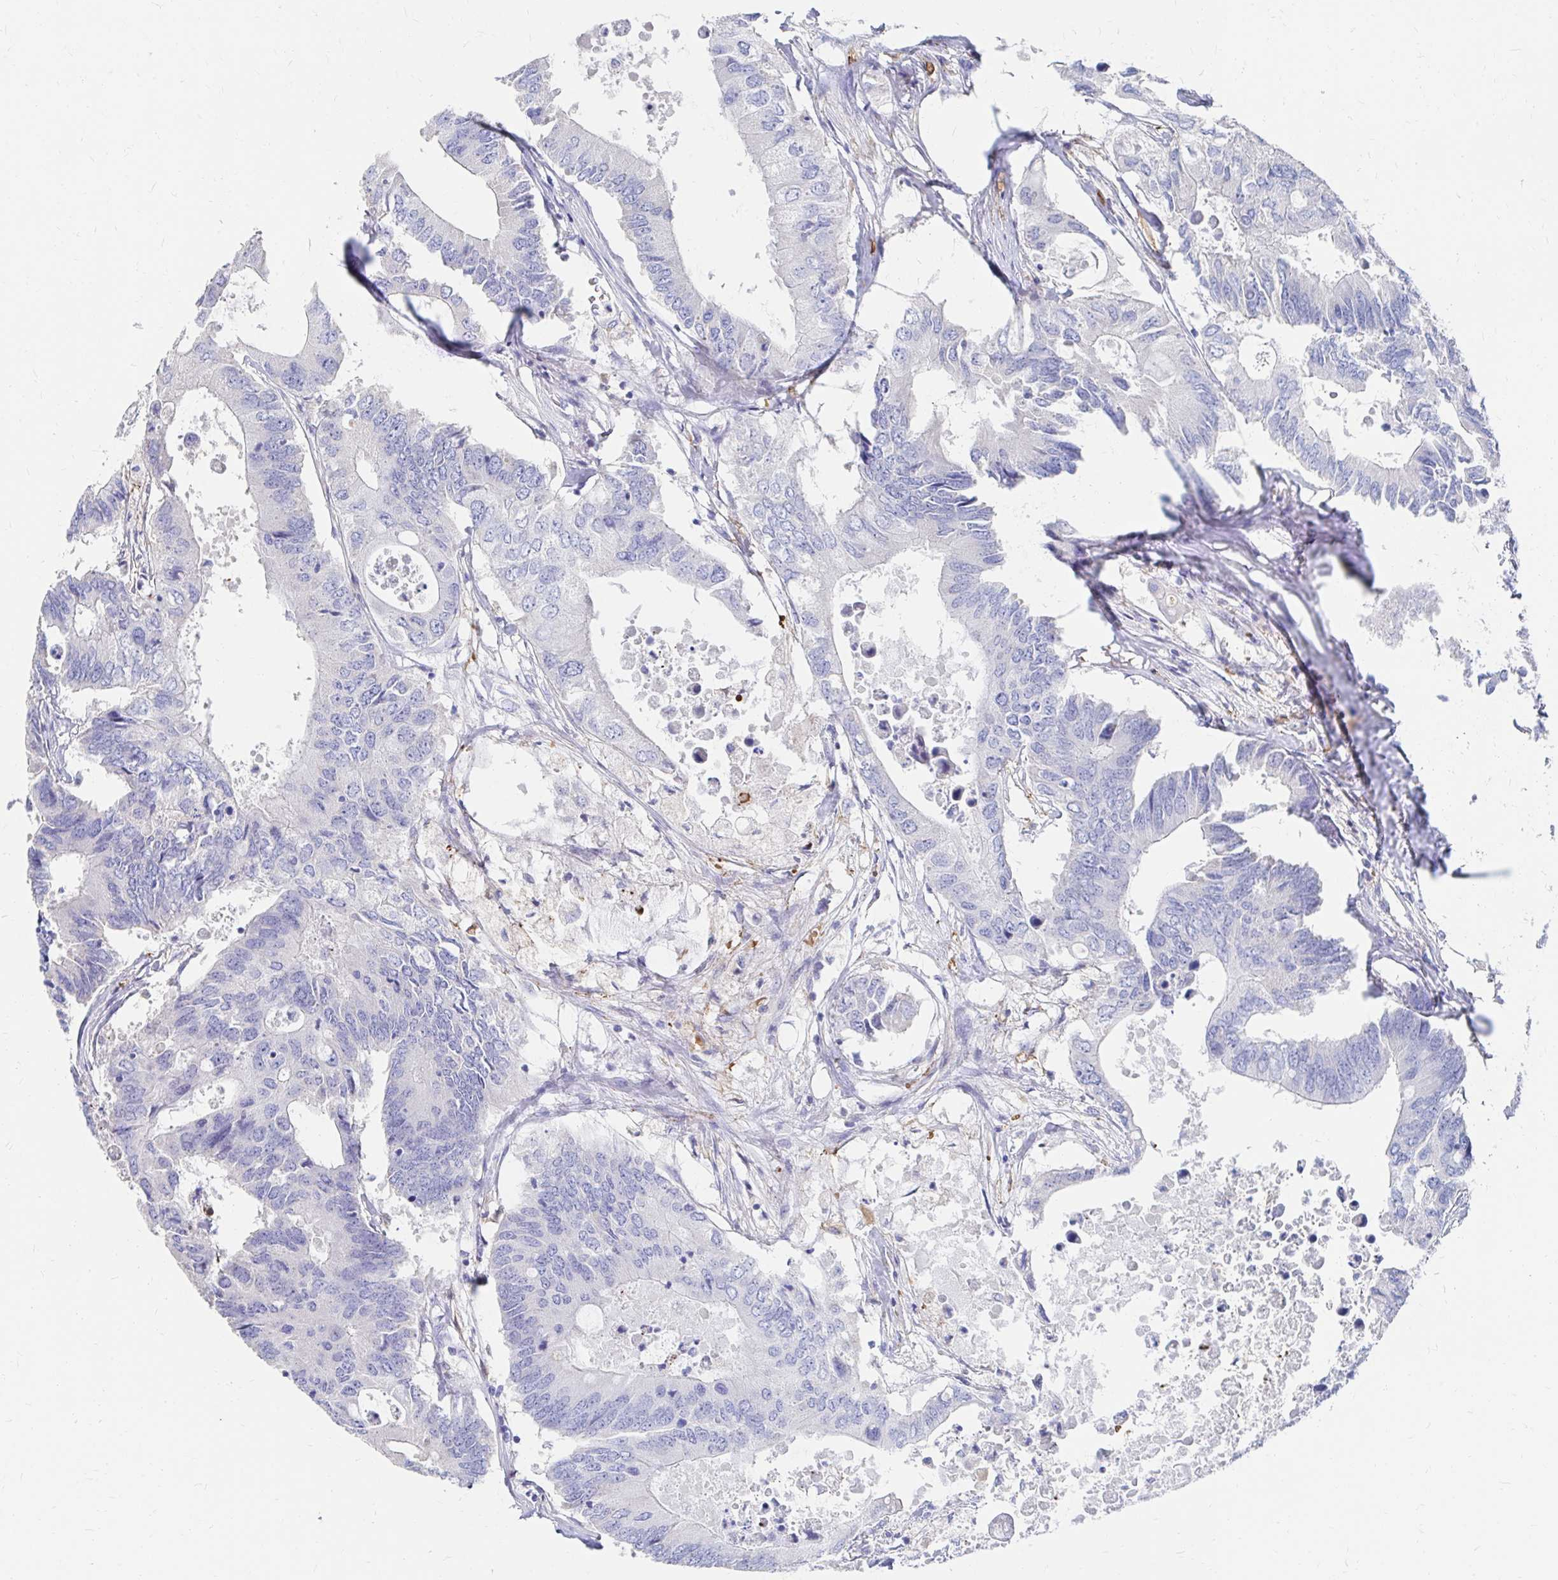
{"staining": {"intensity": "negative", "quantity": "none", "location": "none"}, "tissue": "colorectal cancer", "cell_type": "Tumor cells", "image_type": "cancer", "snomed": [{"axis": "morphology", "description": "Adenocarcinoma, NOS"}, {"axis": "topography", "description": "Colon"}], "caption": "High magnification brightfield microscopy of colorectal cancer (adenocarcinoma) stained with DAB (3,3'-diaminobenzidine) (brown) and counterstained with hematoxylin (blue): tumor cells show no significant positivity. (DAB (3,3'-diaminobenzidine) immunohistochemistry (IHC), high magnification).", "gene": "LAMC3", "patient": {"sex": "male", "age": 71}}